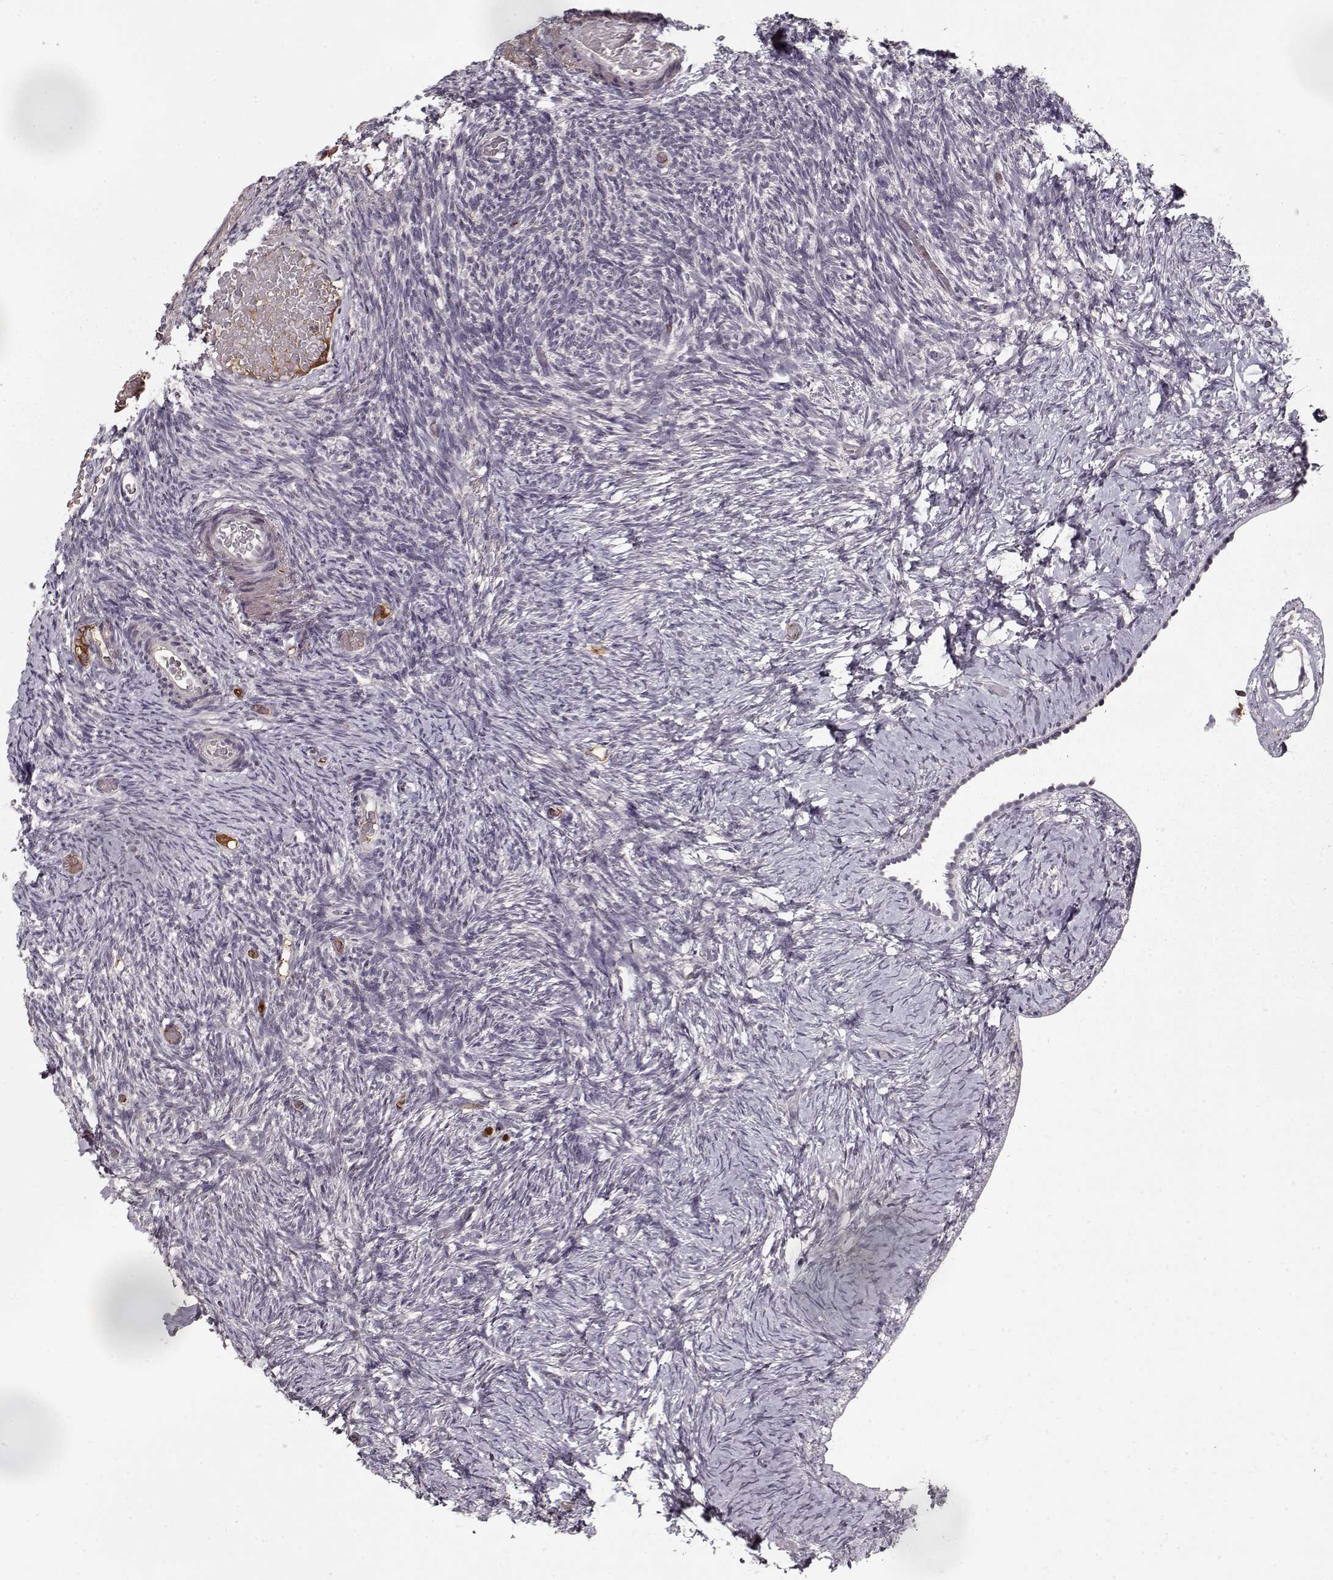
{"staining": {"intensity": "negative", "quantity": "none", "location": "none"}, "tissue": "ovary", "cell_type": "Ovarian stroma cells", "image_type": "normal", "snomed": [{"axis": "morphology", "description": "Normal tissue, NOS"}, {"axis": "topography", "description": "Ovary"}], "caption": "Immunohistochemistry image of normal ovary: human ovary stained with DAB (3,3'-diaminobenzidine) displays no significant protein staining in ovarian stroma cells. (DAB IHC, high magnification).", "gene": "AFM", "patient": {"sex": "female", "age": 39}}